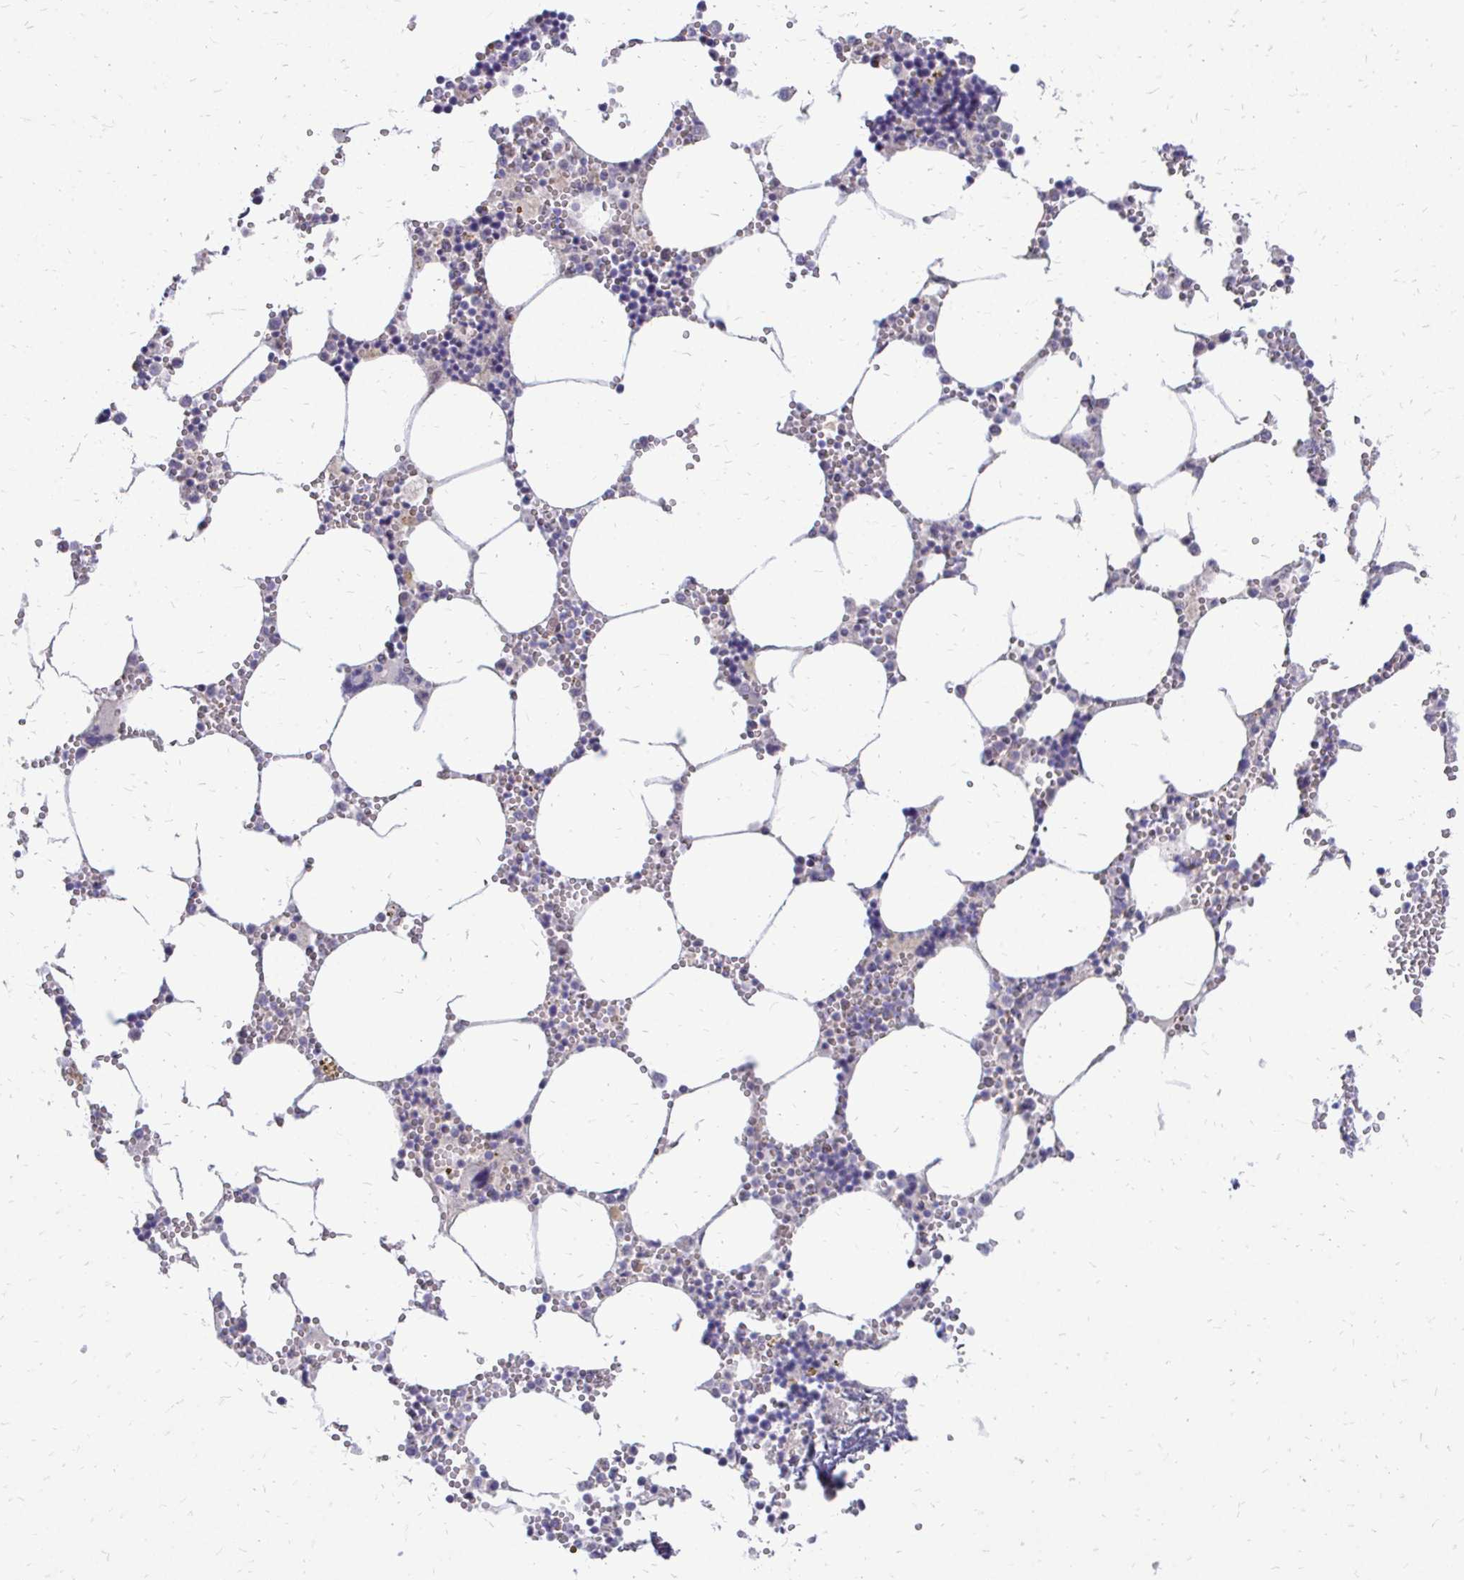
{"staining": {"intensity": "negative", "quantity": "none", "location": "none"}, "tissue": "bone marrow", "cell_type": "Hematopoietic cells", "image_type": "normal", "snomed": [{"axis": "morphology", "description": "Normal tissue, NOS"}, {"axis": "topography", "description": "Bone marrow"}], "caption": "DAB immunohistochemical staining of normal bone marrow reveals no significant expression in hematopoietic cells.", "gene": "PPDPFL", "patient": {"sex": "male", "age": 54}}